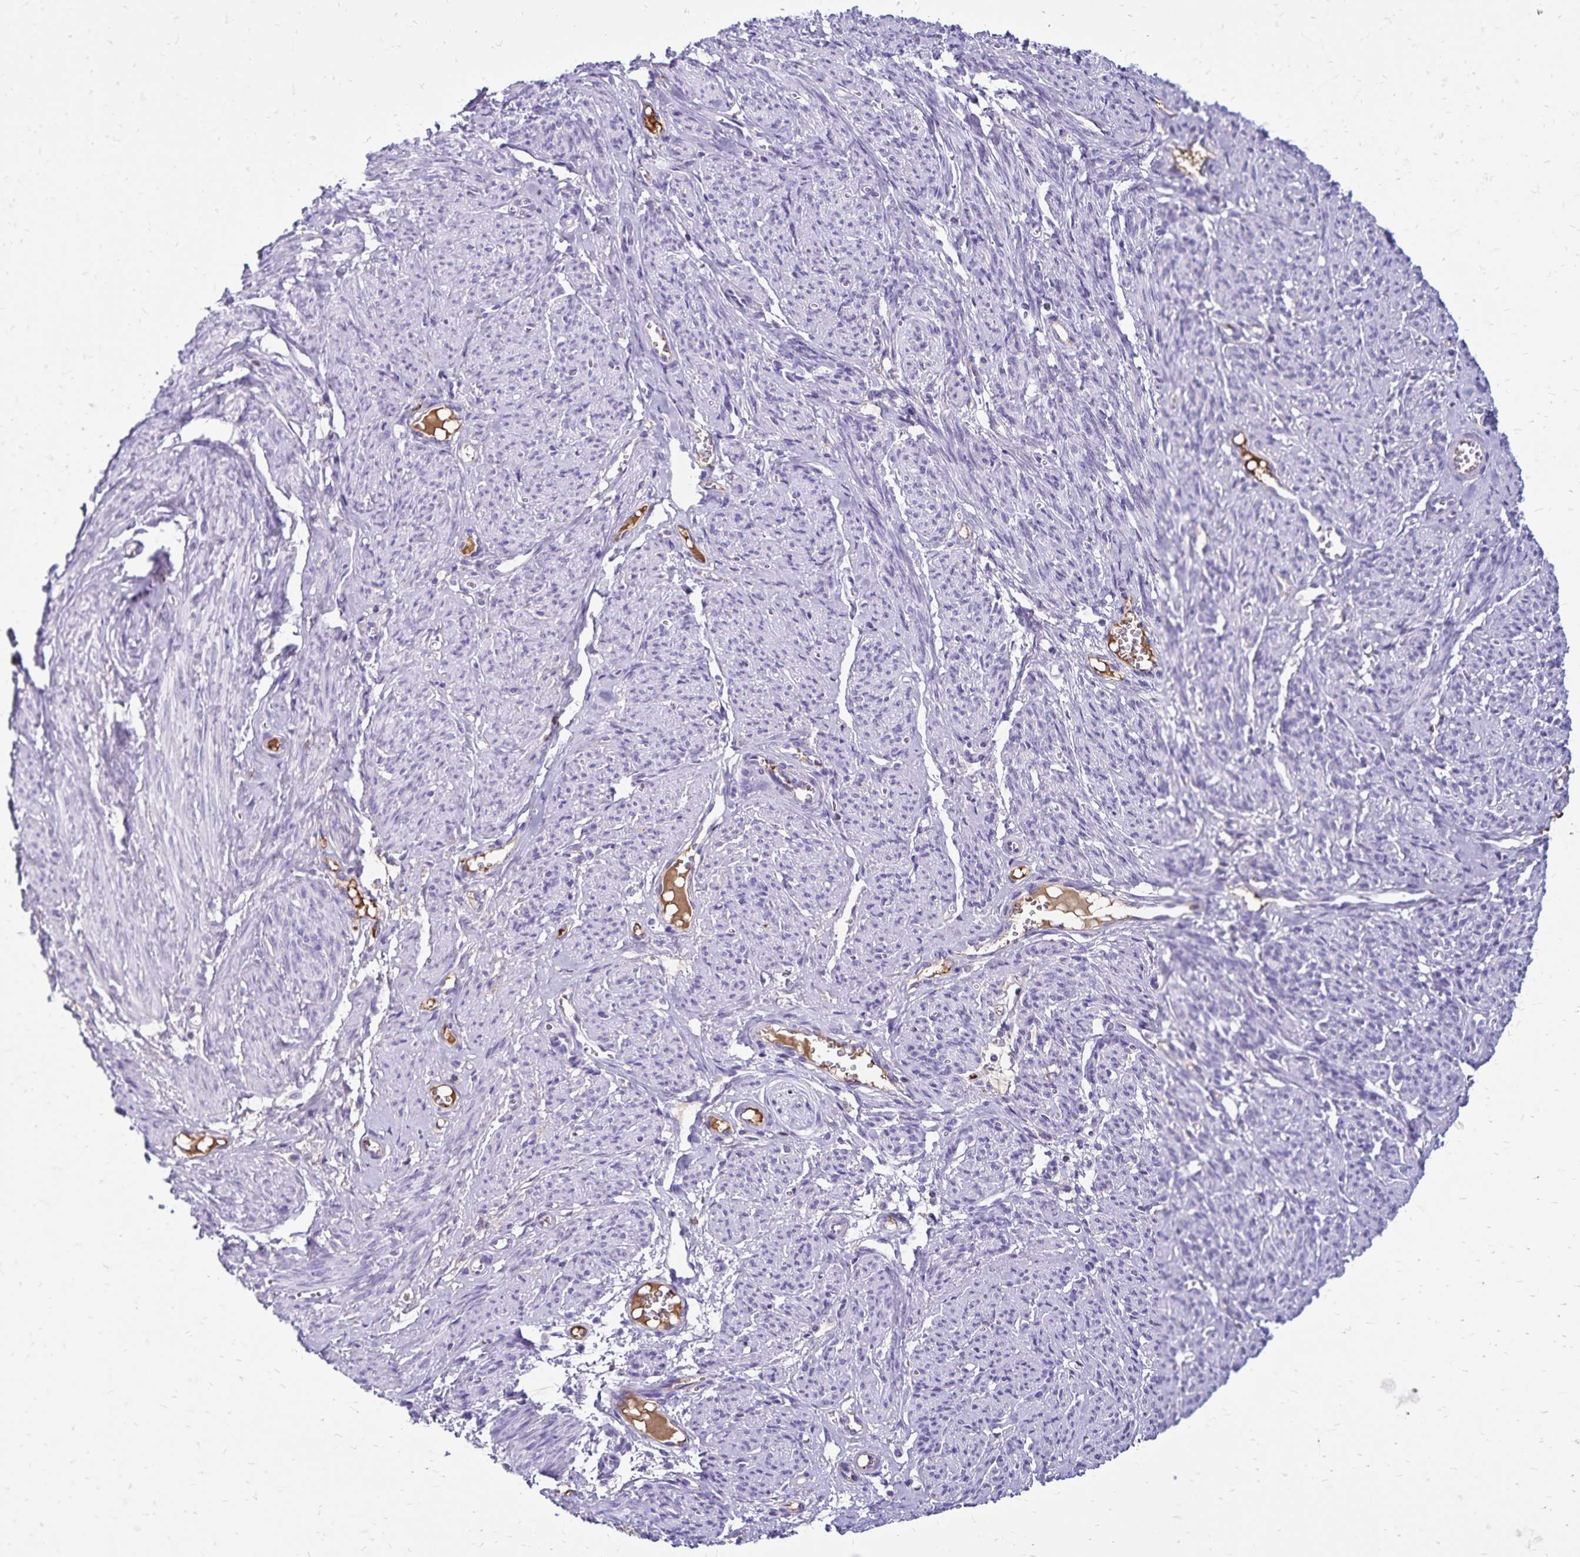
{"staining": {"intensity": "negative", "quantity": "none", "location": "none"}, "tissue": "smooth muscle", "cell_type": "Smooth muscle cells", "image_type": "normal", "snomed": [{"axis": "morphology", "description": "Normal tissue, NOS"}, {"axis": "topography", "description": "Smooth muscle"}], "caption": "An IHC micrograph of benign smooth muscle is shown. There is no staining in smooth muscle cells of smooth muscle.", "gene": "CD27", "patient": {"sex": "female", "age": 65}}